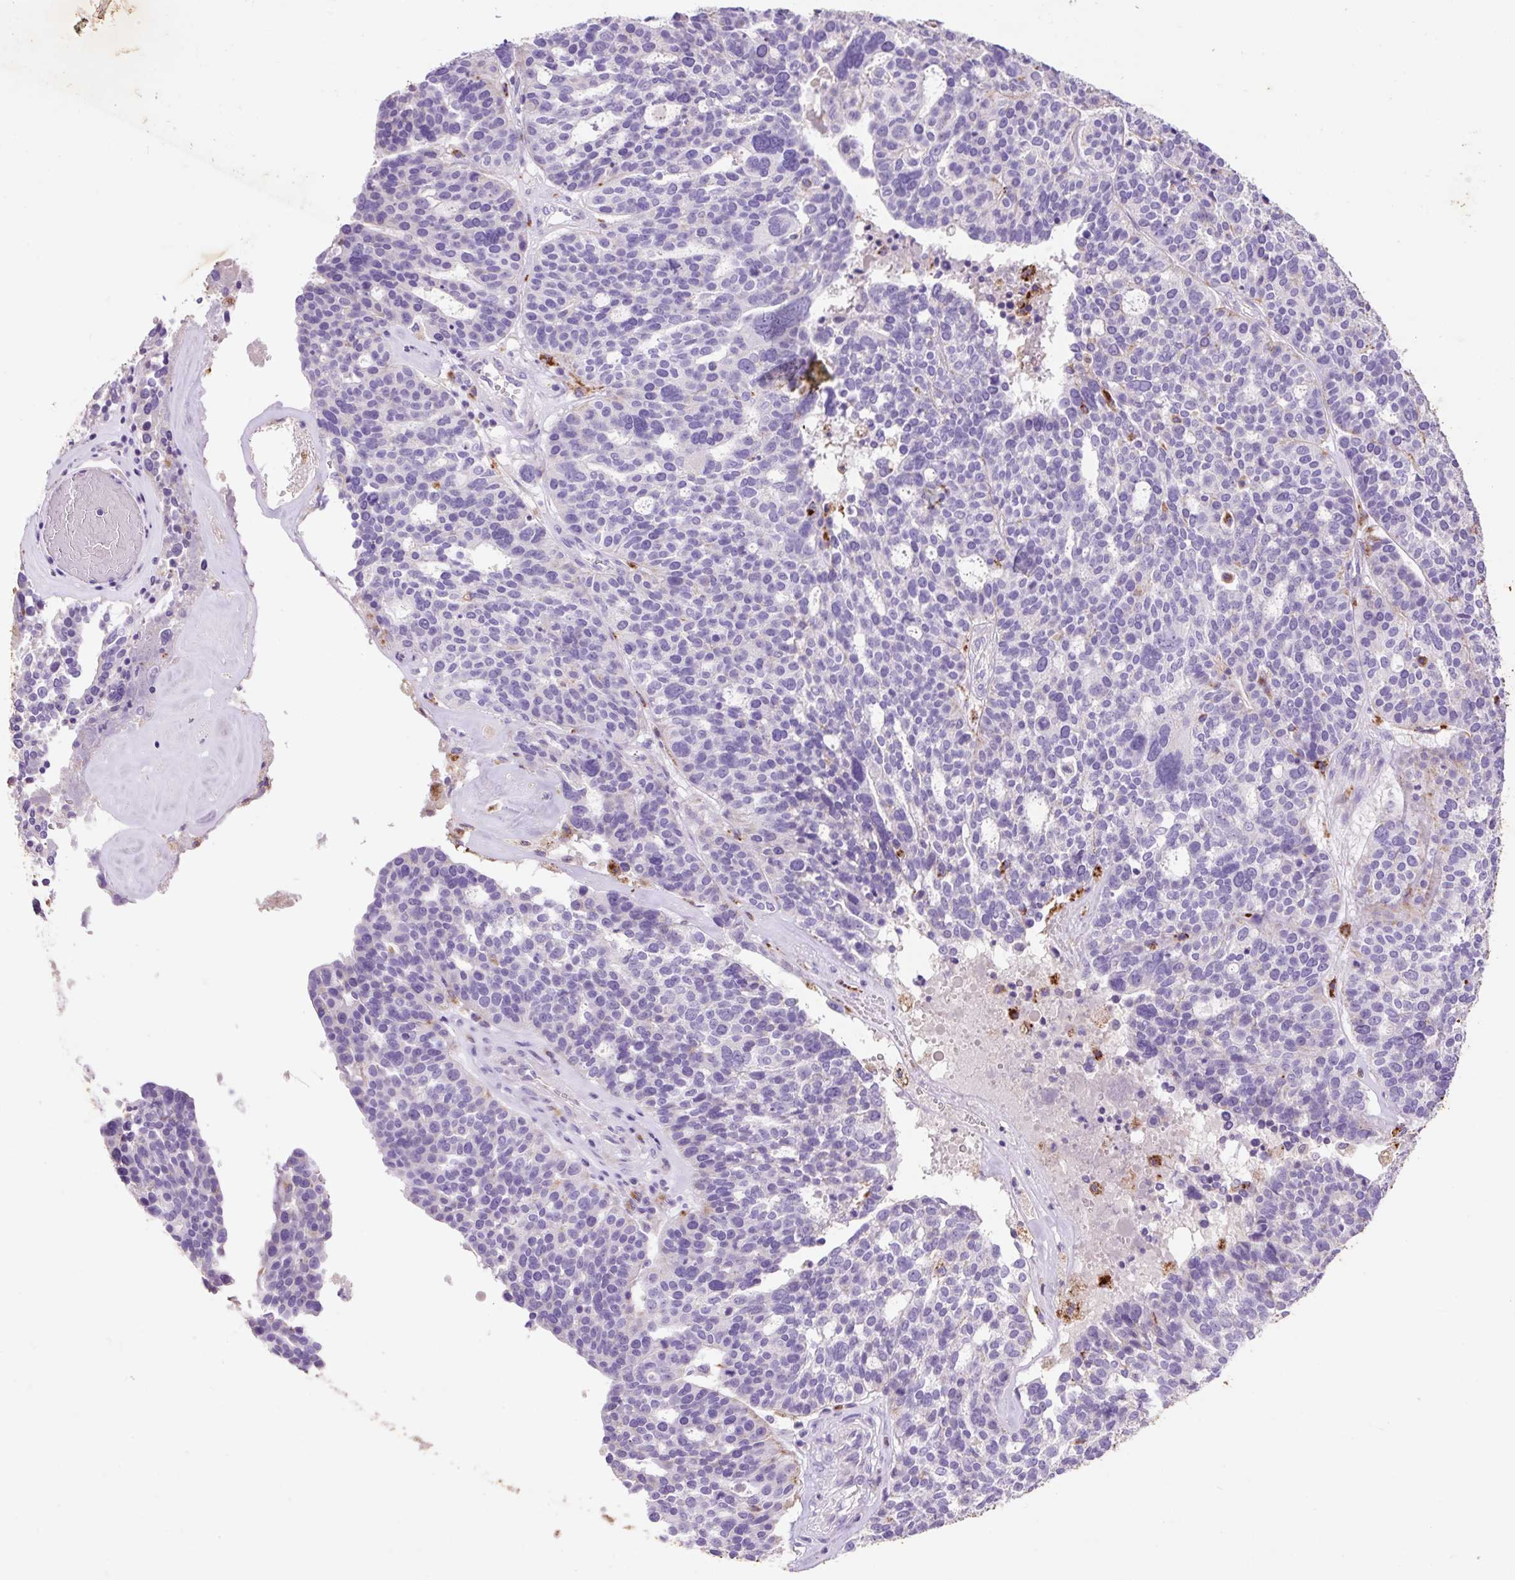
{"staining": {"intensity": "negative", "quantity": "none", "location": "none"}, "tissue": "ovarian cancer", "cell_type": "Tumor cells", "image_type": "cancer", "snomed": [{"axis": "morphology", "description": "Cystadenocarcinoma, serous, NOS"}, {"axis": "topography", "description": "Ovary"}], "caption": "Histopathology image shows no significant protein expression in tumor cells of ovarian cancer (serous cystadenocarcinoma).", "gene": "HEXA", "patient": {"sex": "female", "age": 59}}